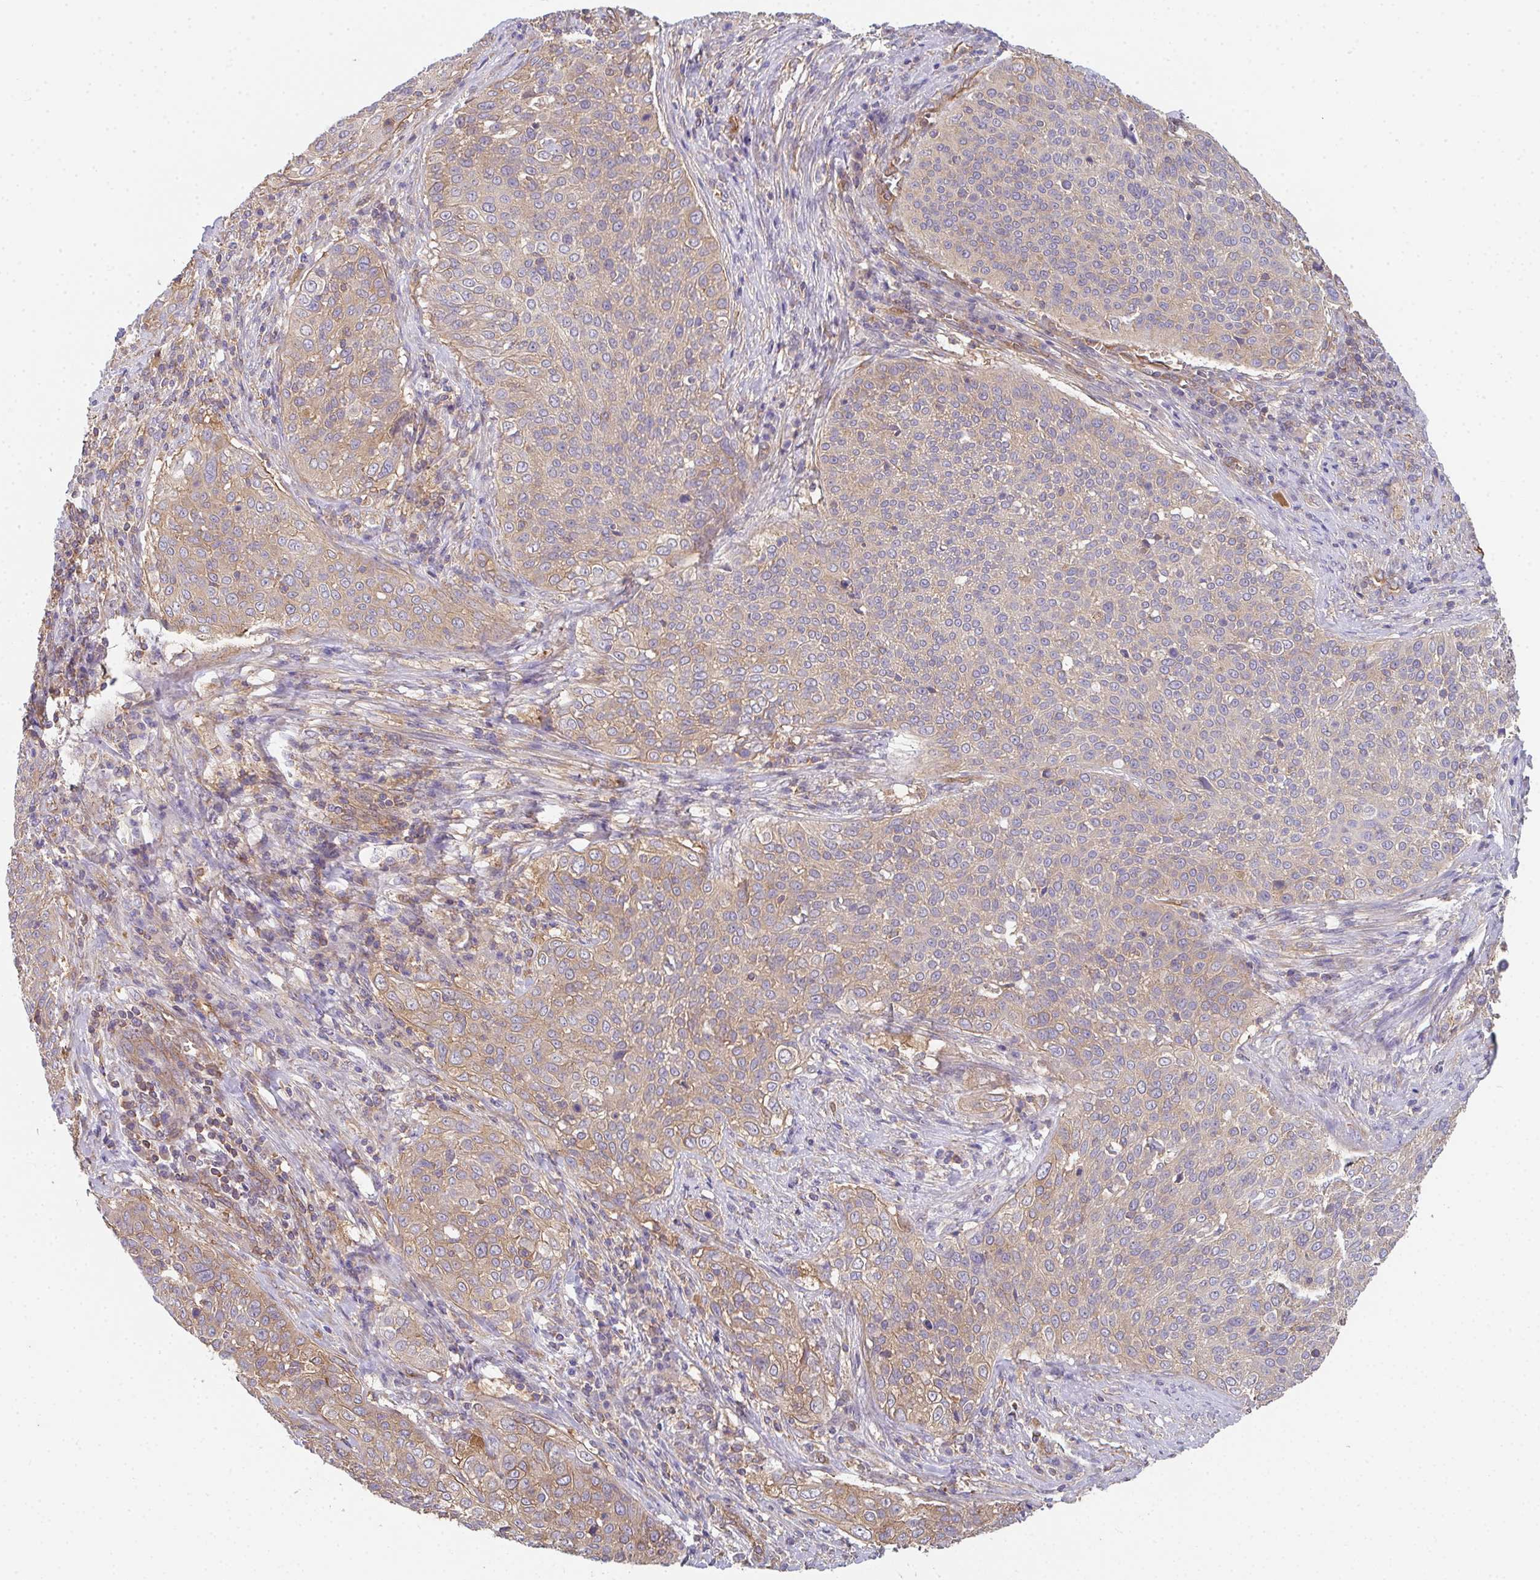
{"staining": {"intensity": "weak", "quantity": "25%-75%", "location": "cytoplasmic/membranous"}, "tissue": "cervical cancer", "cell_type": "Tumor cells", "image_type": "cancer", "snomed": [{"axis": "morphology", "description": "Squamous cell carcinoma, NOS"}, {"axis": "topography", "description": "Cervix"}], "caption": "About 25%-75% of tumor cells in cervical cancer (squamous cell carcinoma) exhibit weak cytoplasmic/membranous protein positivity as visualized by brown immunohistochemical staining.", "gene": "TMEM229A", "patient": {"sex": "female", "age": 31}}